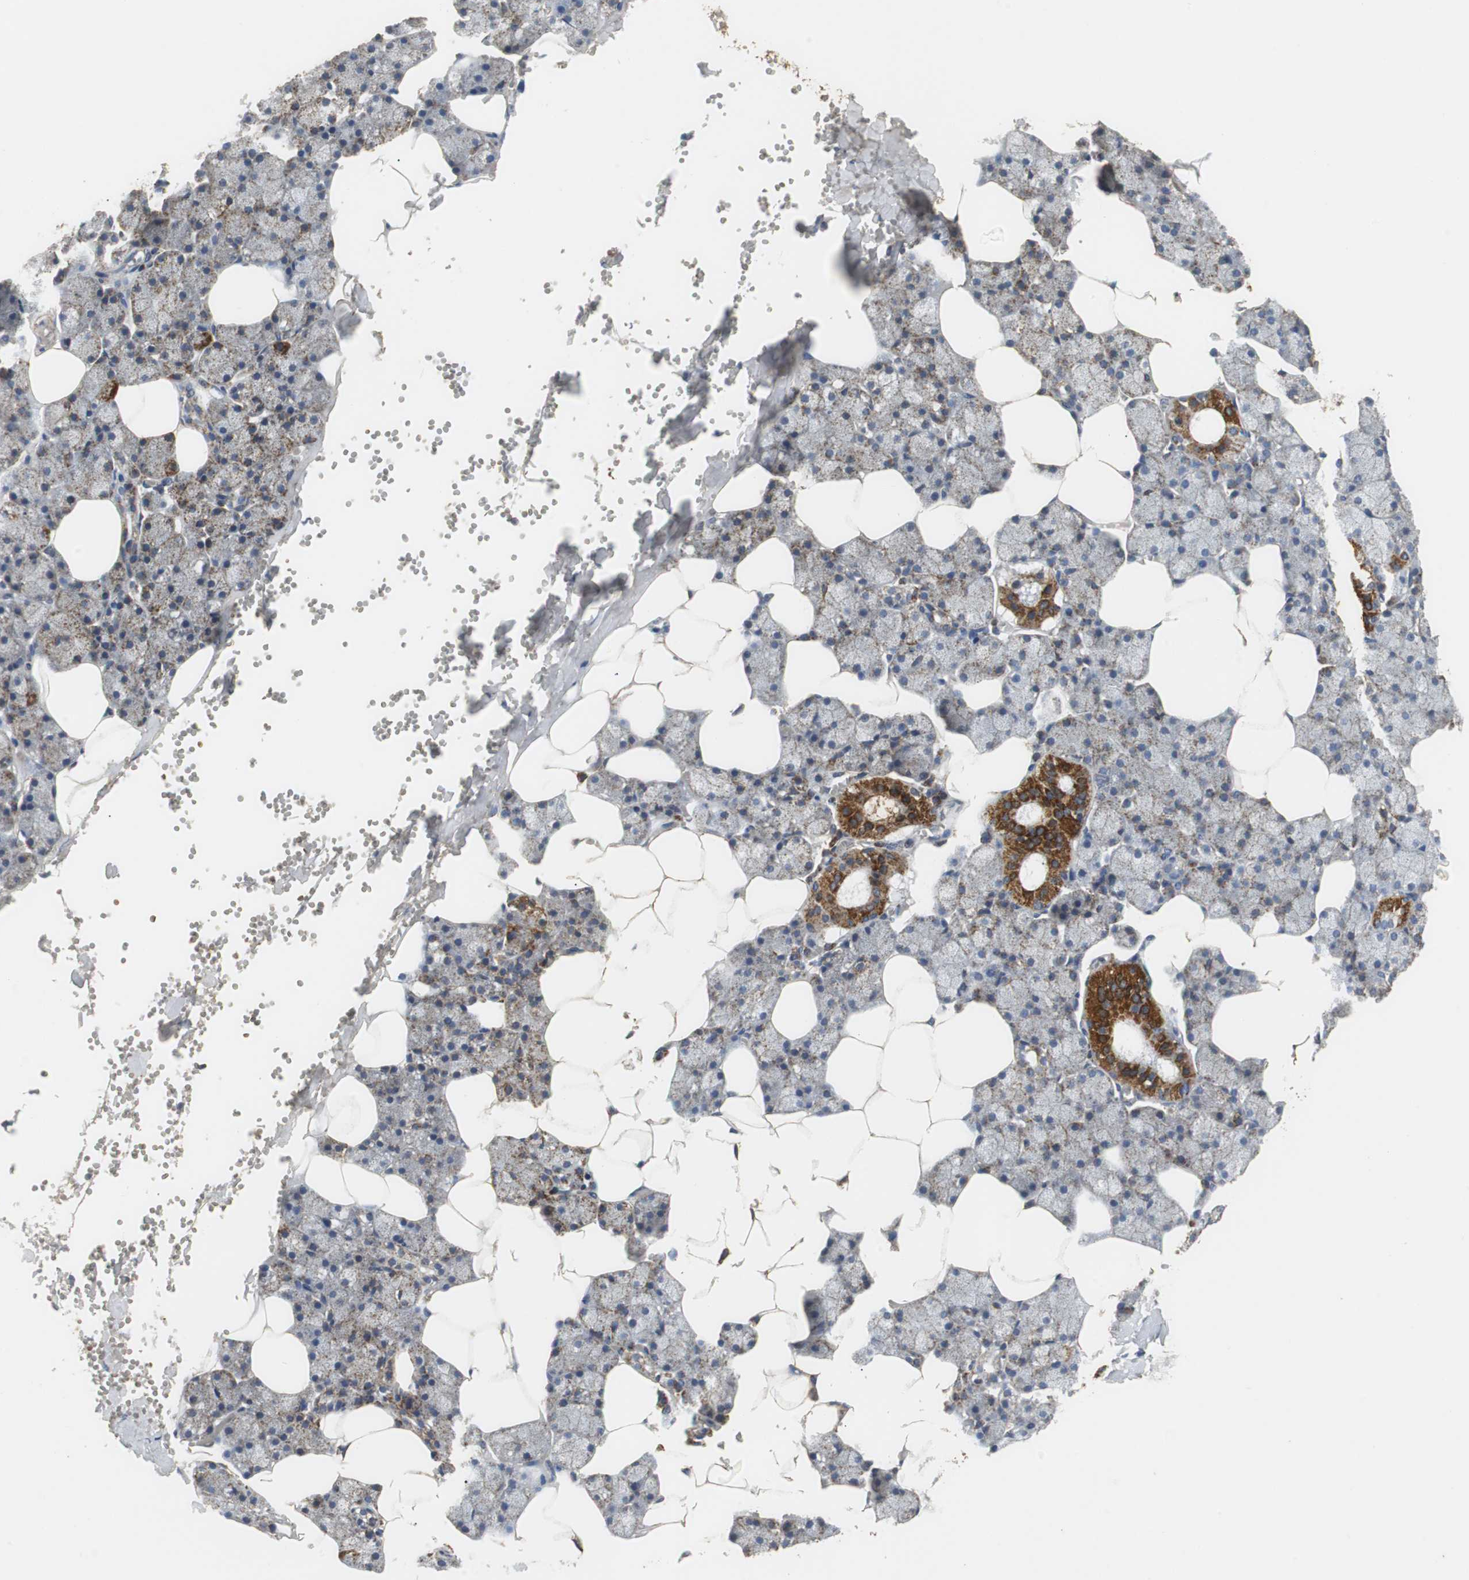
{"staining": {"intensity": "moderate", "quantity": "25%-75%", "location": "cytoplasmic/membranous"}, "tissue": "salivary gland", "cell_type": "Glandular cells", "image_type": "normal", "snomed": [{"axis": "morphology", "description": "Normal tissue, NOS"}, {"axis": "topography", "description": "Salivary gland"}], "caption": "Immunohistochemistry staining of benign salivary gland, which exhibits medium levels of moderate cytoplasmic/membranous staining in approximately 25%-75% of glandular cells indicating moderate cytoplasmic/membranous protein positivity. The staining was performed using DAB (3,3'-diaminobenzidine) (brown) for protein detection and nuclei were counterstained in hematoxylin (blue).", "gene": "NNT", "patient": {"sex": "male", "age": 62}}